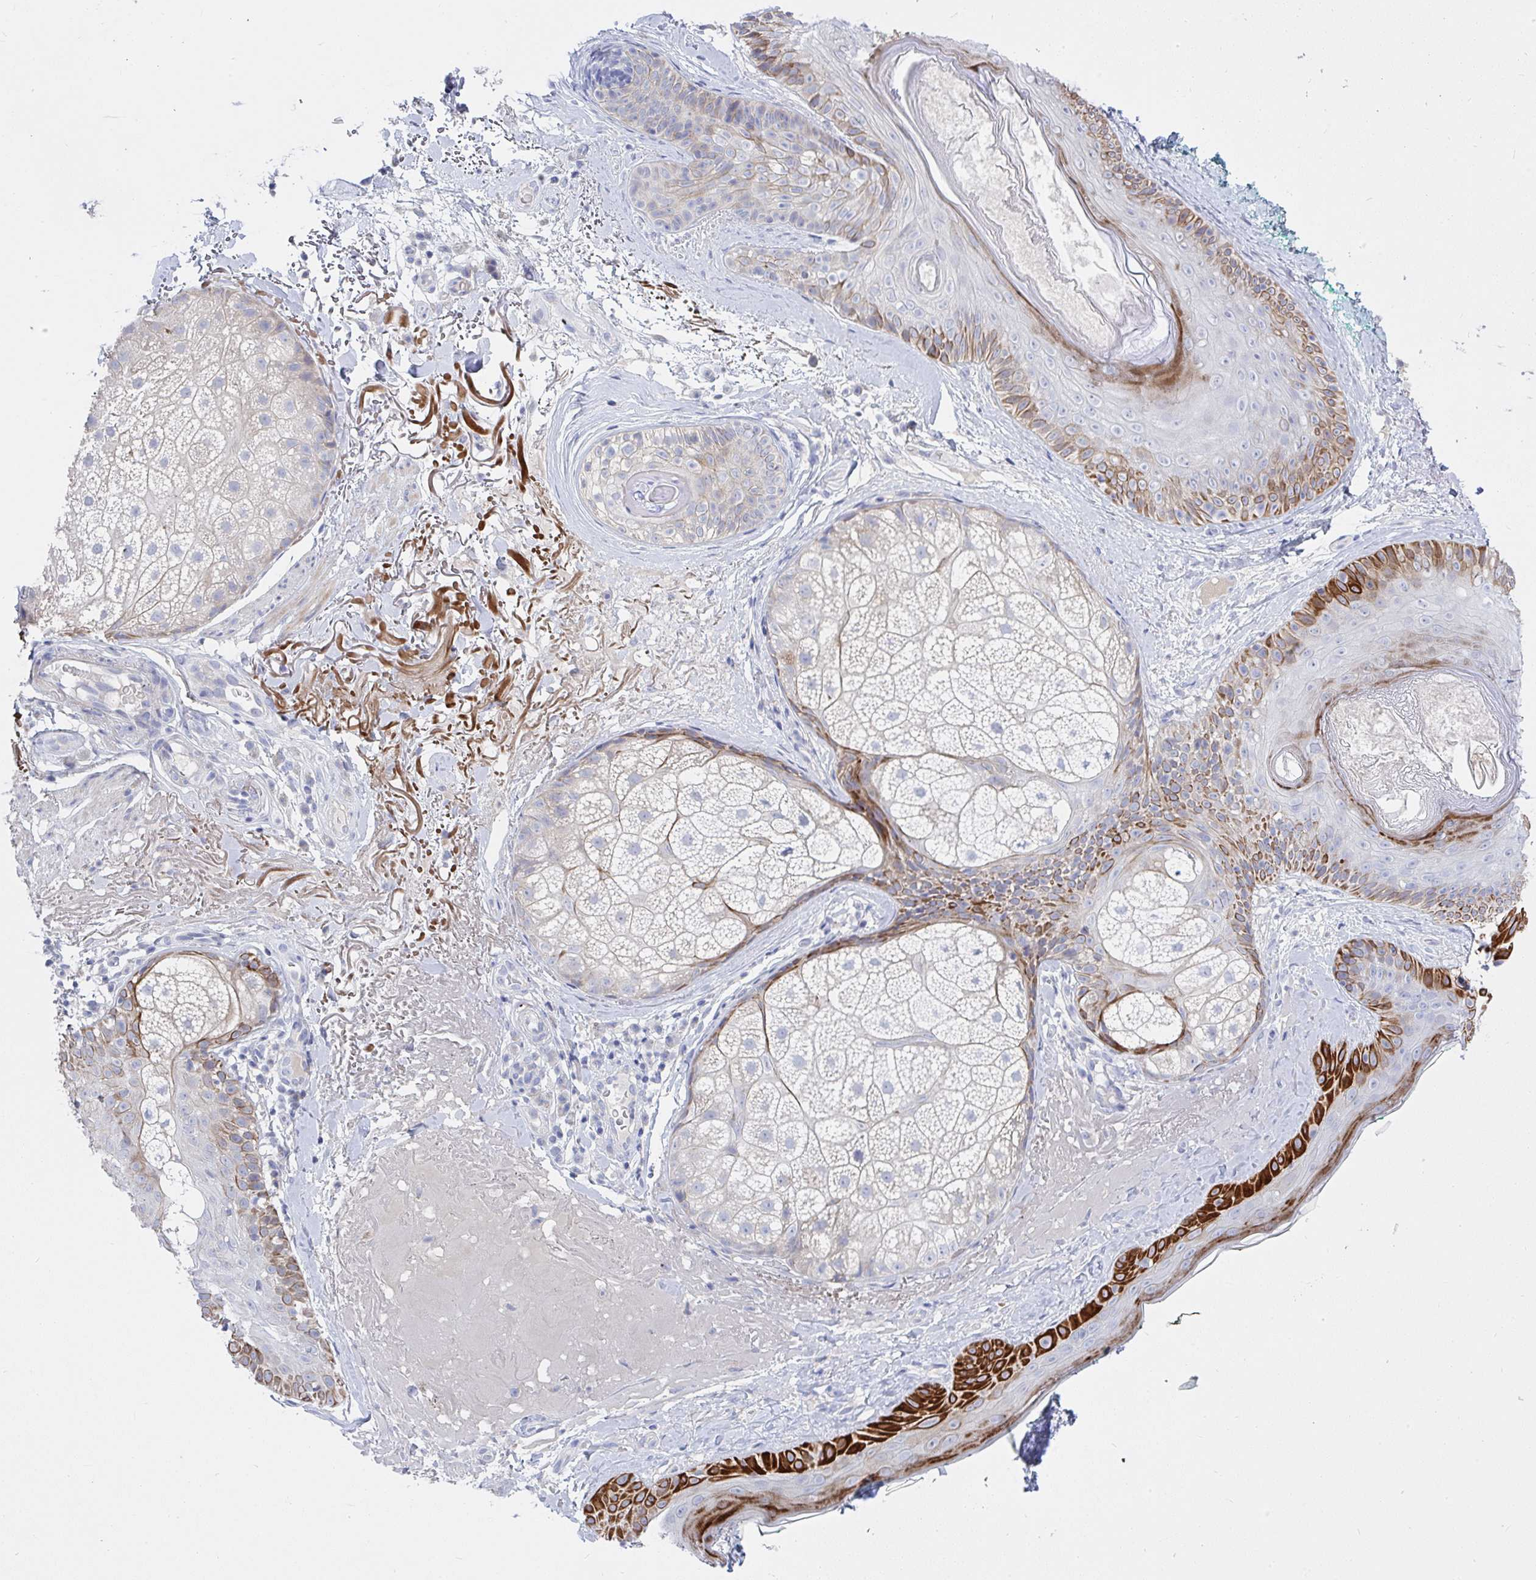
{"staining": {"intensity": "negative", "quantity": "none", "location": "none"}, "tissue": "skin", "cell_type": "Fibroblasts", "image_type": "normal", "snomed": [{"axis": "morphology", "description": "Normal tissue, NOS"}, {"axis": "topography", "description": "Skin"}], "caption": "Skin was stained to show a protein in brown. There is no significant staining in fibroblasts. (Stains: DAB immunohistochemistry with hematoxylin counter stain, Microscopy: brightfield microscopy at high magnification).", "gene": "ZNF561", "patient": {"sex": "male", "age": 73}}